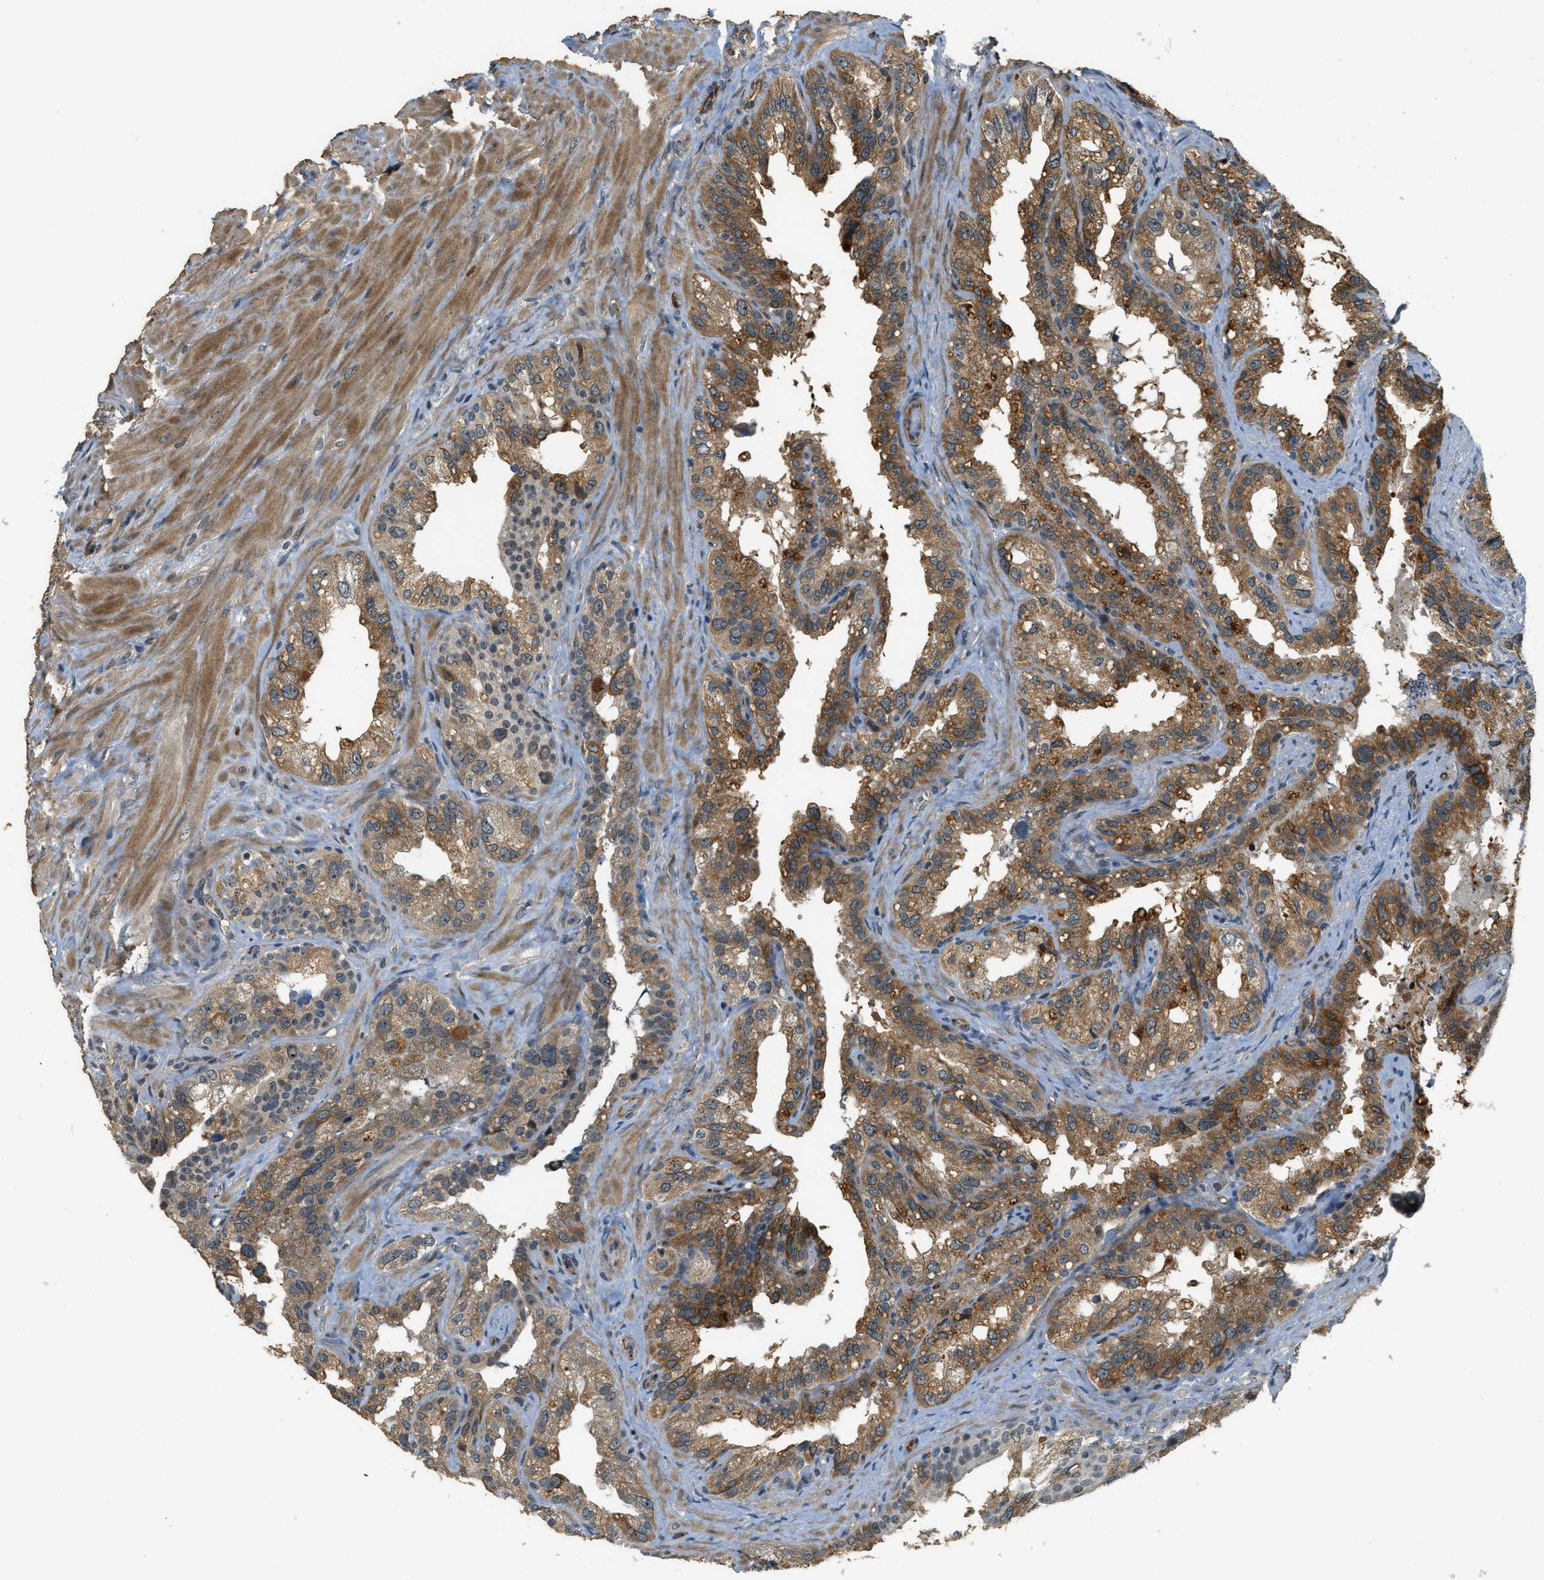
{"staining": {"intensity": "moderate", "quantity": ">75%", "location": "cytoplasmic/membranous"}, "tissue": "seminal vesicle", "cell_type": "Glandular cells", "image_type": "normal", "snomed": [{"axis": "morphology", "description": "Normal tissue, NOS"}, {"axis": "topography", "description": "Seminal veicle"}], "caption": "Moderate cytoplasmic/membranous staining is present in about >75% of glandular cells in benign seminal vesicle.", "gene": "MED21", "patient": {"sex": "male", "age": 68}}